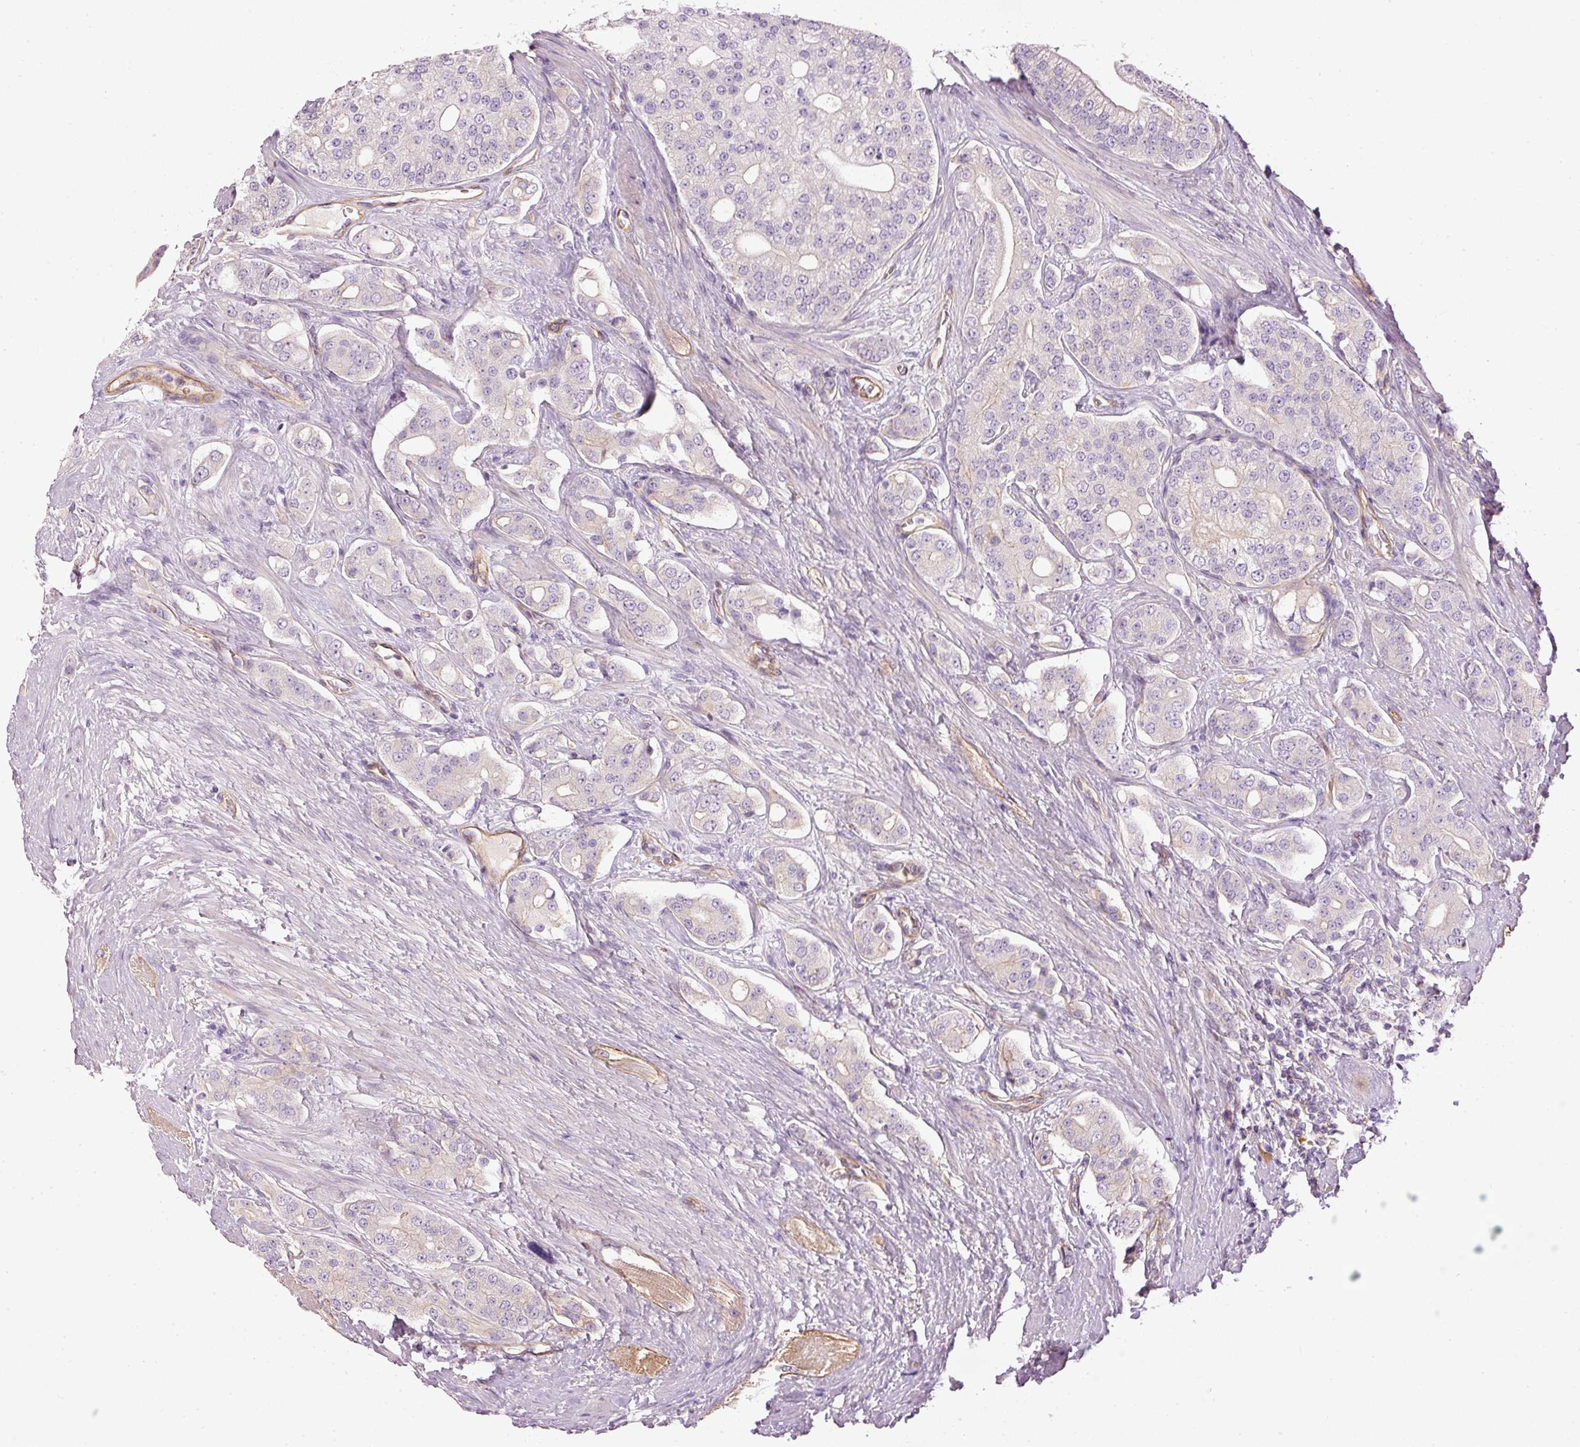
{"staining": {"intensity": "negative", "quantity": "none", "location": "none"}, "tissue": "prostate cancer", "cell_type": "Tumor cells", "image_type": "cancer", "snomed": [{"axis": "morphology", "description": "Adenocarcinoma, High grade"}, {"axis": "topography", "description": "Prostate"}], "caption": "DAB immunohistochemical staining of prostate cancer (high-grade adenocarcinoma) reveals no significant expression in tumor cells. (DAB (3,3'-diaminobenzidine) IHC with hematoxylin counter stain).", "gene": "OSR2", "patient": {"sex": "male", "age": 71}}